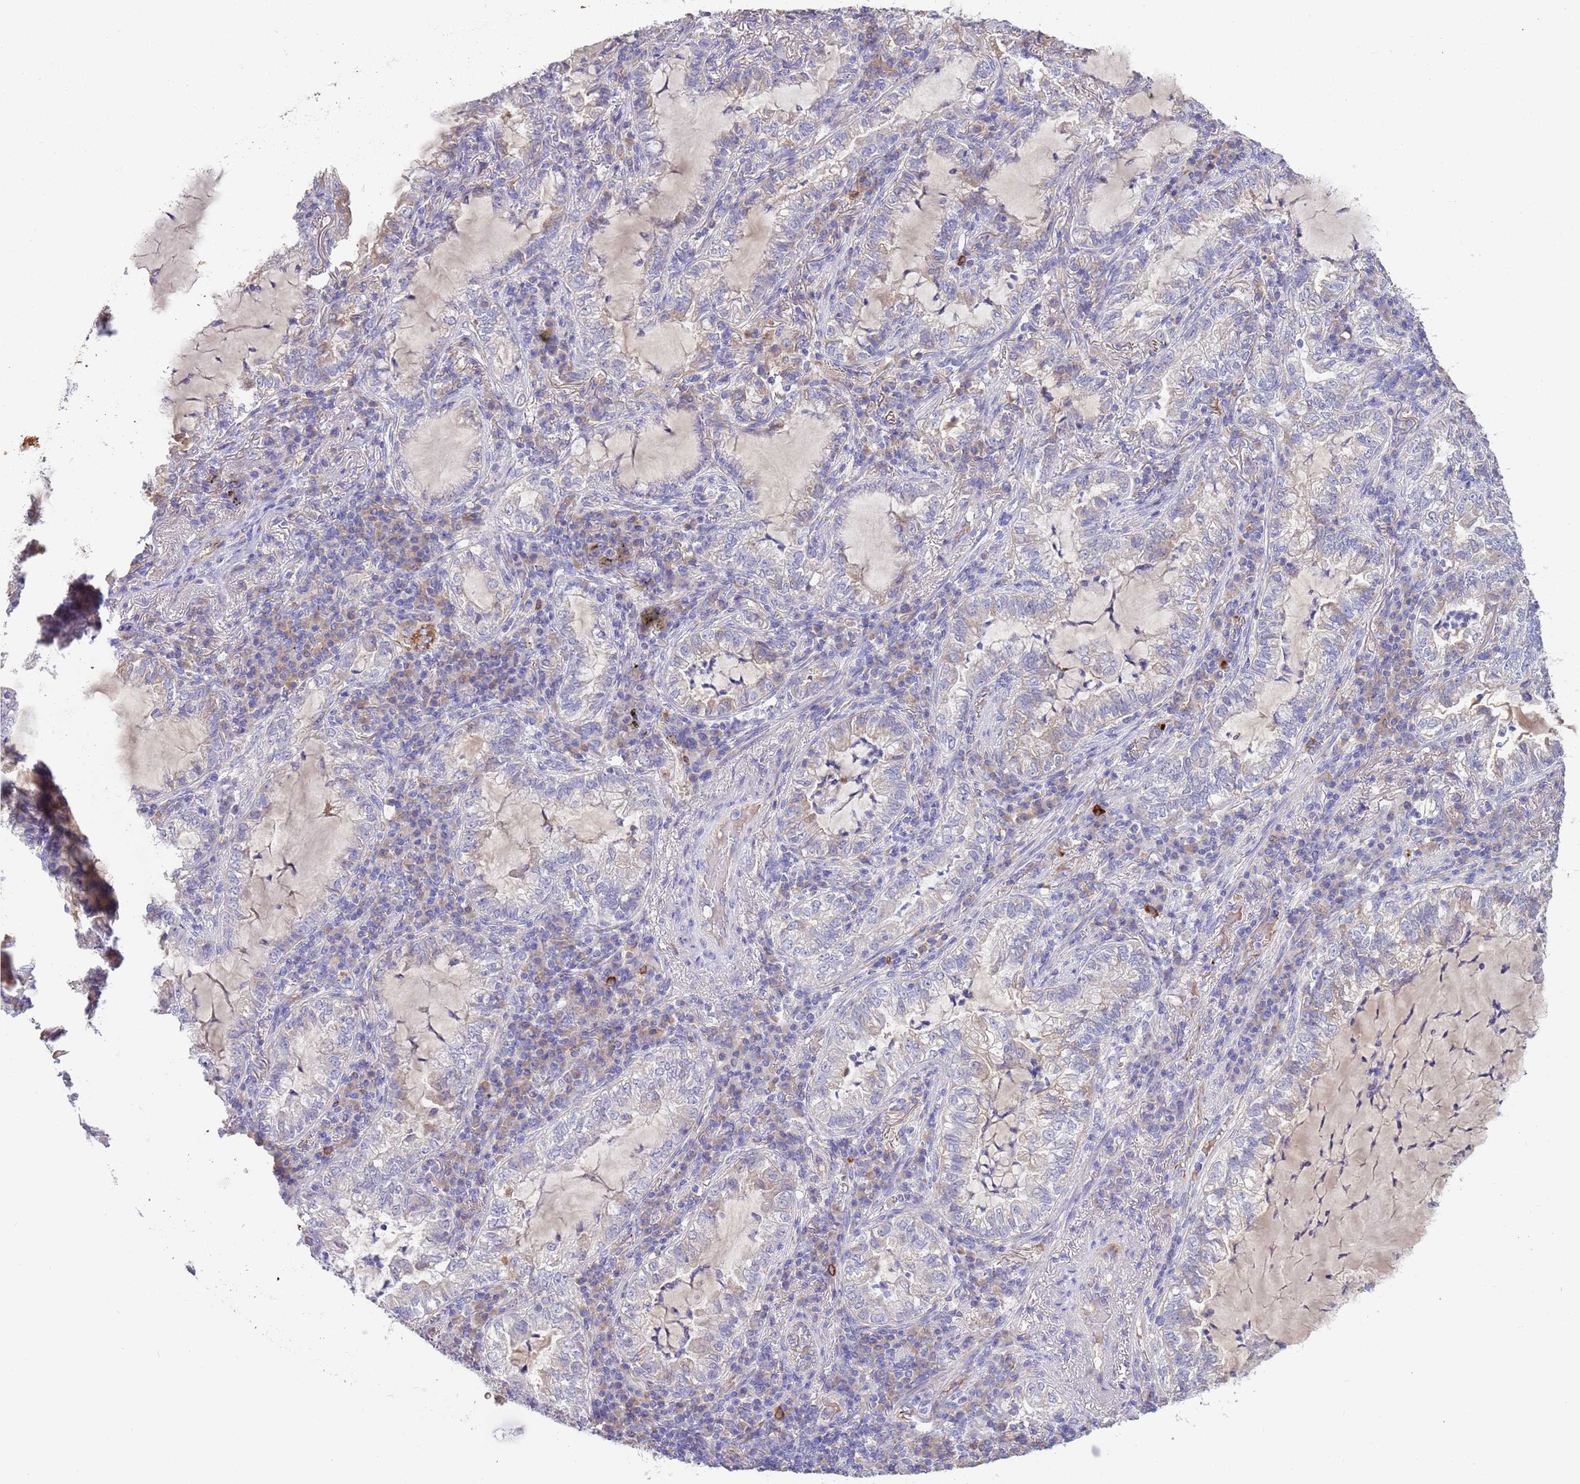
{"staining": {"intensity": "negative", "quantity": "none", "location": "none"}, "tissue": "lung cancer", "cell_type": "Tumor cells", "image_type": "cancer", "snomed": [{"axis": "morphology", "description": "Adenocarcinoma, NOS"}, {"axis": "topography", "description": "Lung"}], "caption": "Tumor cells are negative for protein expression in human lung cancer. (Stains: DAB immunohistochemistry with hematoxylin counter stain, Microscopy: brightfield microscopy at high magnification).", "gene": "TRMO", "patient": {"sex": "female", "age": 73}}